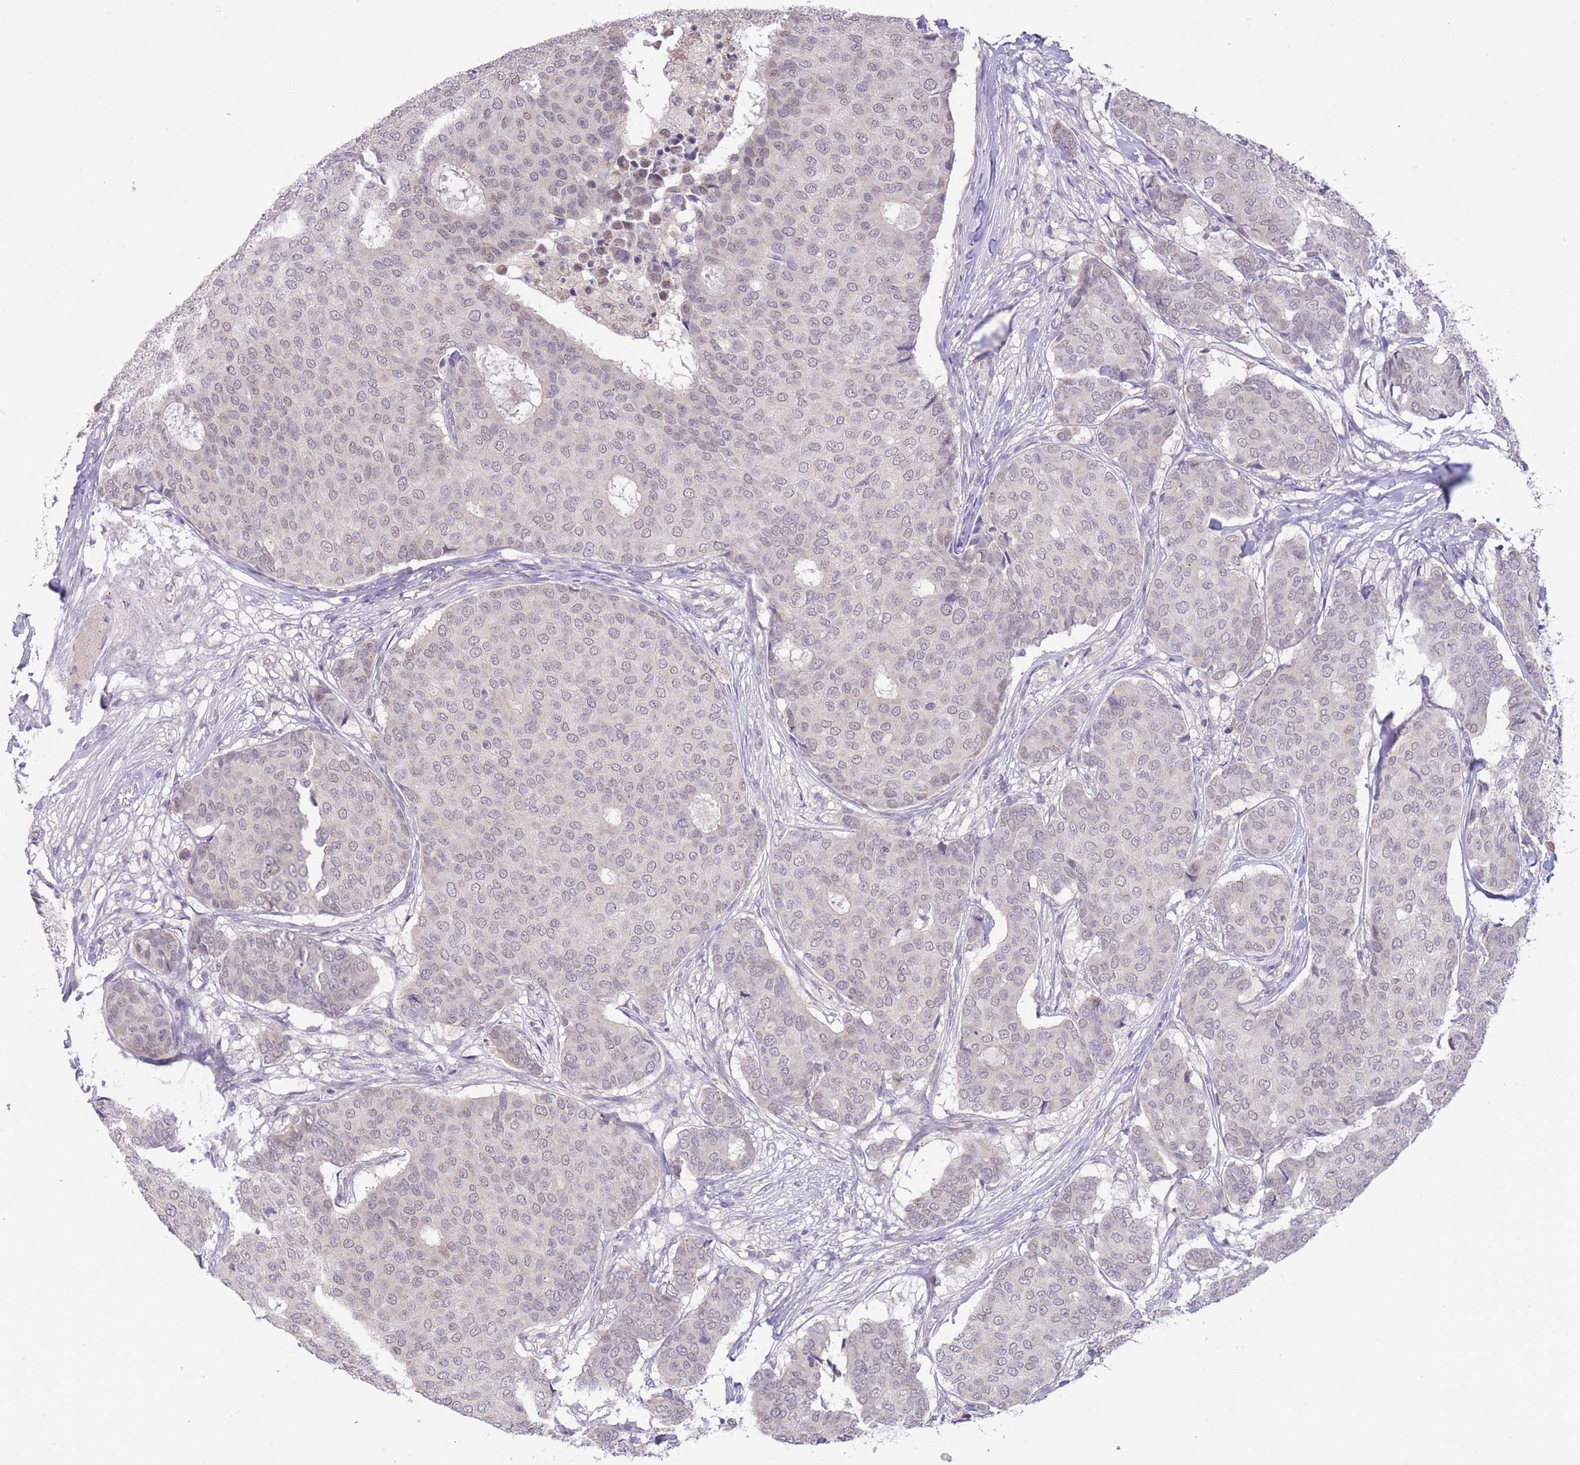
{"staining": {"intensity": "weak", "quantity": "25%-75%", "location": "nuclear"}, "tissue": "breast cancer", "cell_type": "Tumor cells", "image_type": "cancer", "snomed": [{"axis": "morphology", "description": "Duct carcinoma"}, {"axis": "topography", "description": "Breast"}], "caption": "A brown stain labels weak nuclear positivity of a protein in human breast invasive ductal carcinoma tumor cells.", "gene": "GOLGA6L25", "patient": {"sex": "female", "age": 75}}